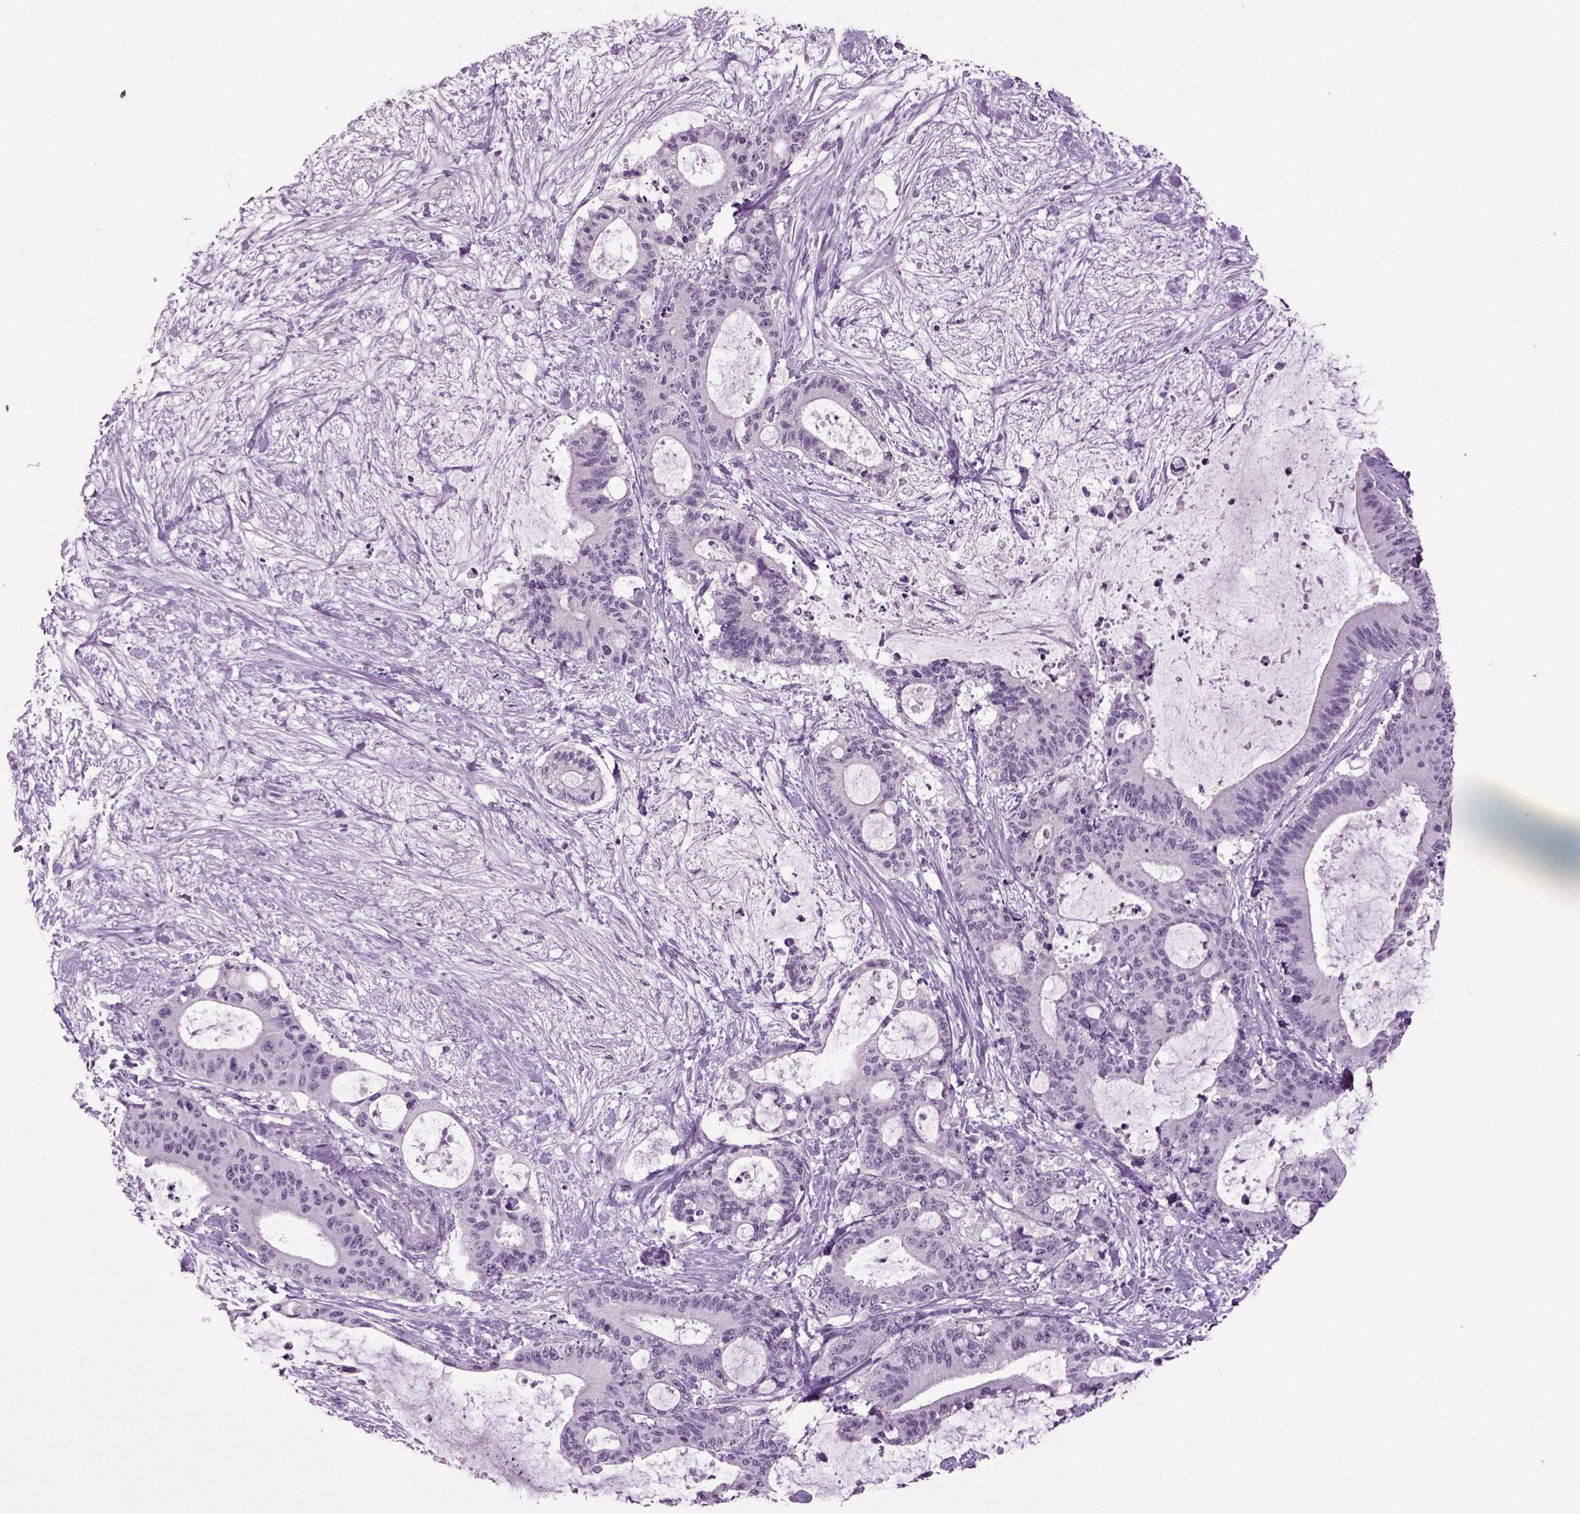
{"staining": {"intensity": "negative", "quantity": "none", "location": "none"}, "tissue": "liver cancer", "cell_type": "Tumor cells", "image_type": "cancer", "snomed": [{"axis": "morphology", "description": "Cholangiocarcinoma"}, {"axis": "topography", "description": "Liver"}], "caption": "DAB immunohistochemical staining of liver cancer exhibits no significant staining in tumor cells.", "gene": "SLC17A6", "patient": {"sex": "female", "age": 73}}